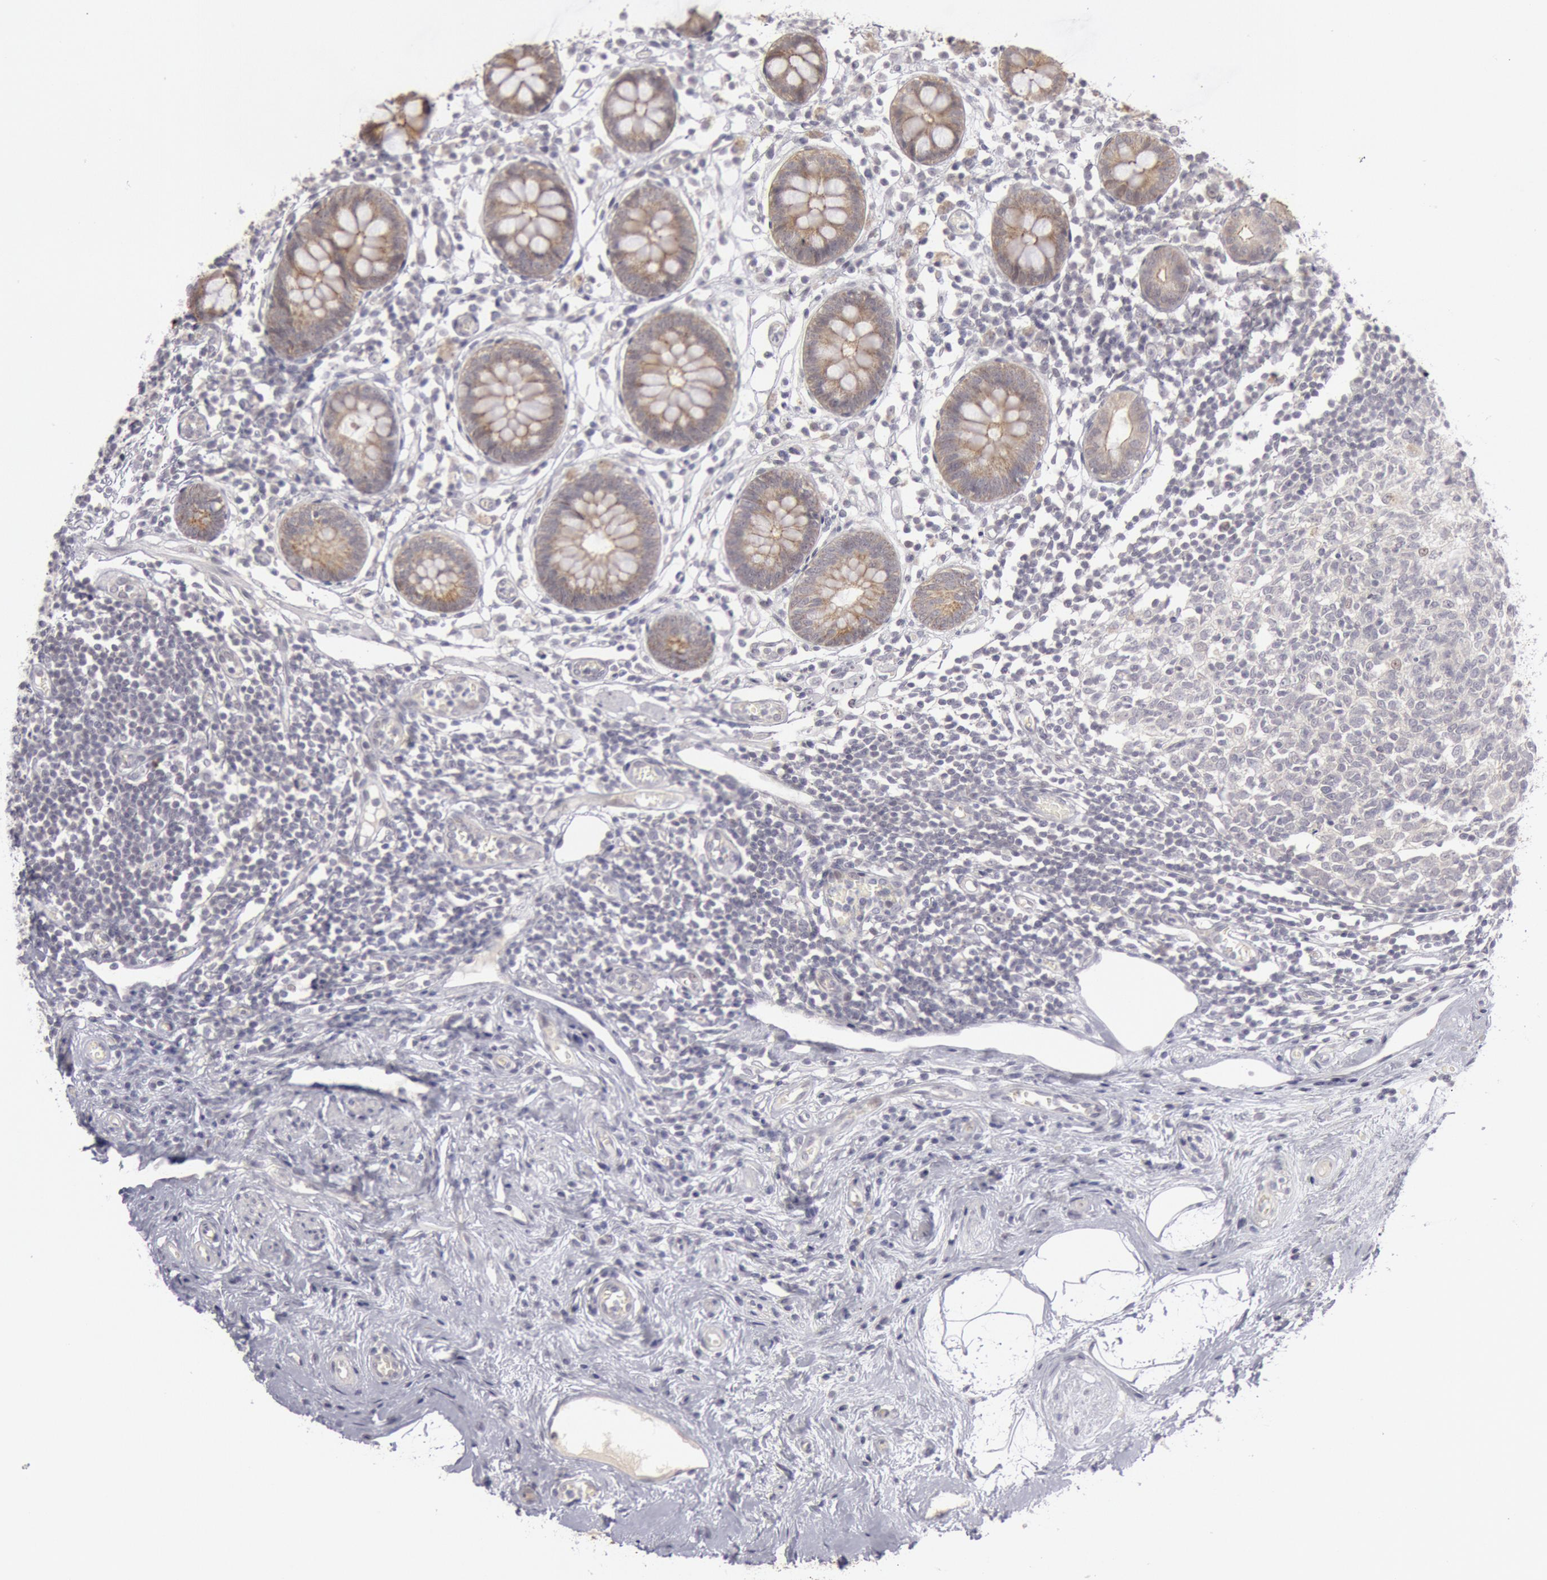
{"staining": {"intensity": "moderate", "quantity": ">75%", "location": "cytoplasmic/membranous"}, "tissue": "appendix", "cell_type": "Glandular cells", "image_type": "normal", "snomed": [{"axis": "morphology", "description": "Normal tissue, NOS"}, {"axis": "topography", "description": "Appendix"}], "caption": "IHC (DAB) staining of benign appendix displays moderate cytoplasmic/membranous protein staining in approximately >75% of glandular cells.", "gene": "JOSD1", "patient": {"sex": "male", "age": 38}}